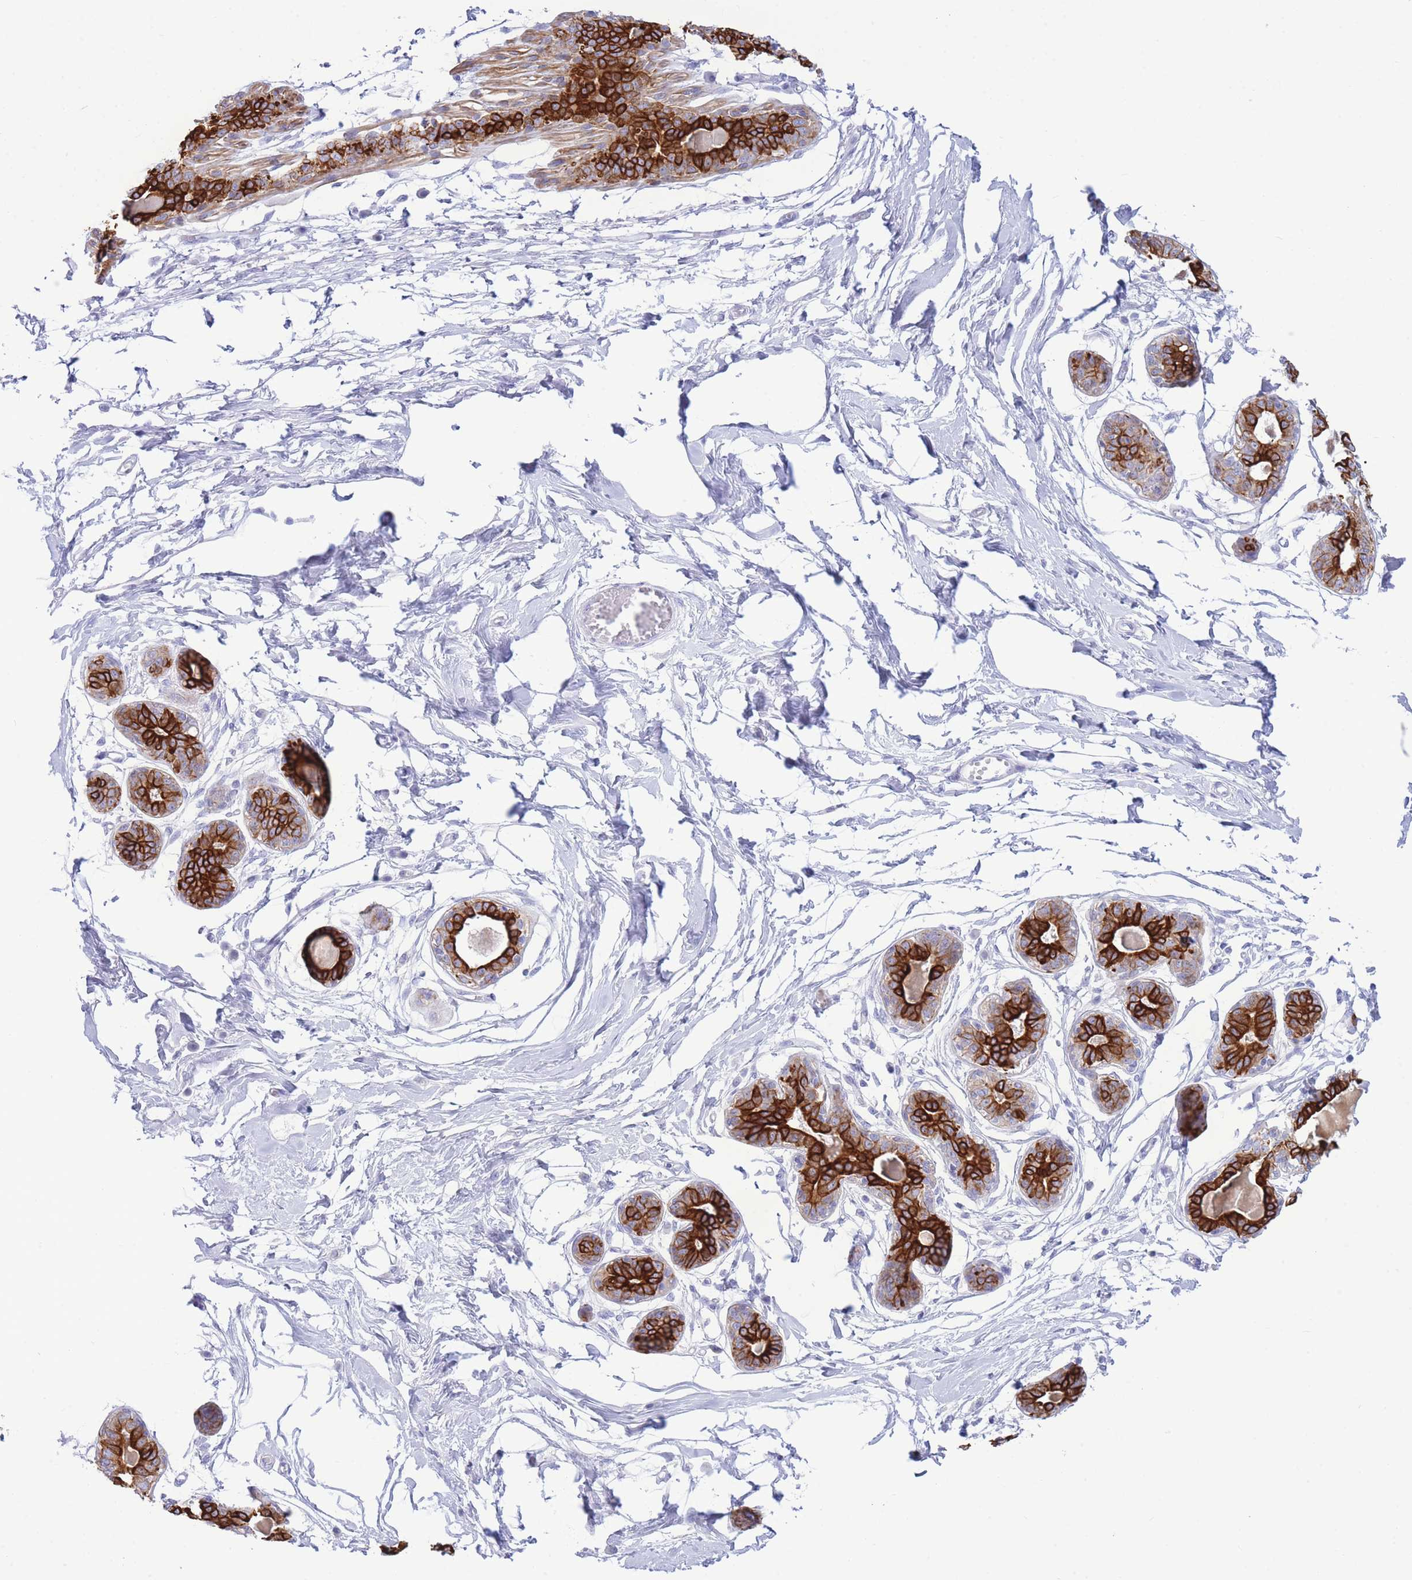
{"staining": {"intensity": "negative", "quantity": "none", "location": "none"}, "tissue": "breast", "cell_type": "Adipocytes", "image_type": "normal", "snomed": [{"axis": "morphology", "description": "Normal tissue, NOS"}, {"axis": "topography", "description": "Breast"}], "caption": "The image demonstrates no staining of adipocytes in benign breast.", "gene": "VWA8", "patient": {"sex": "female", "age": 45}}